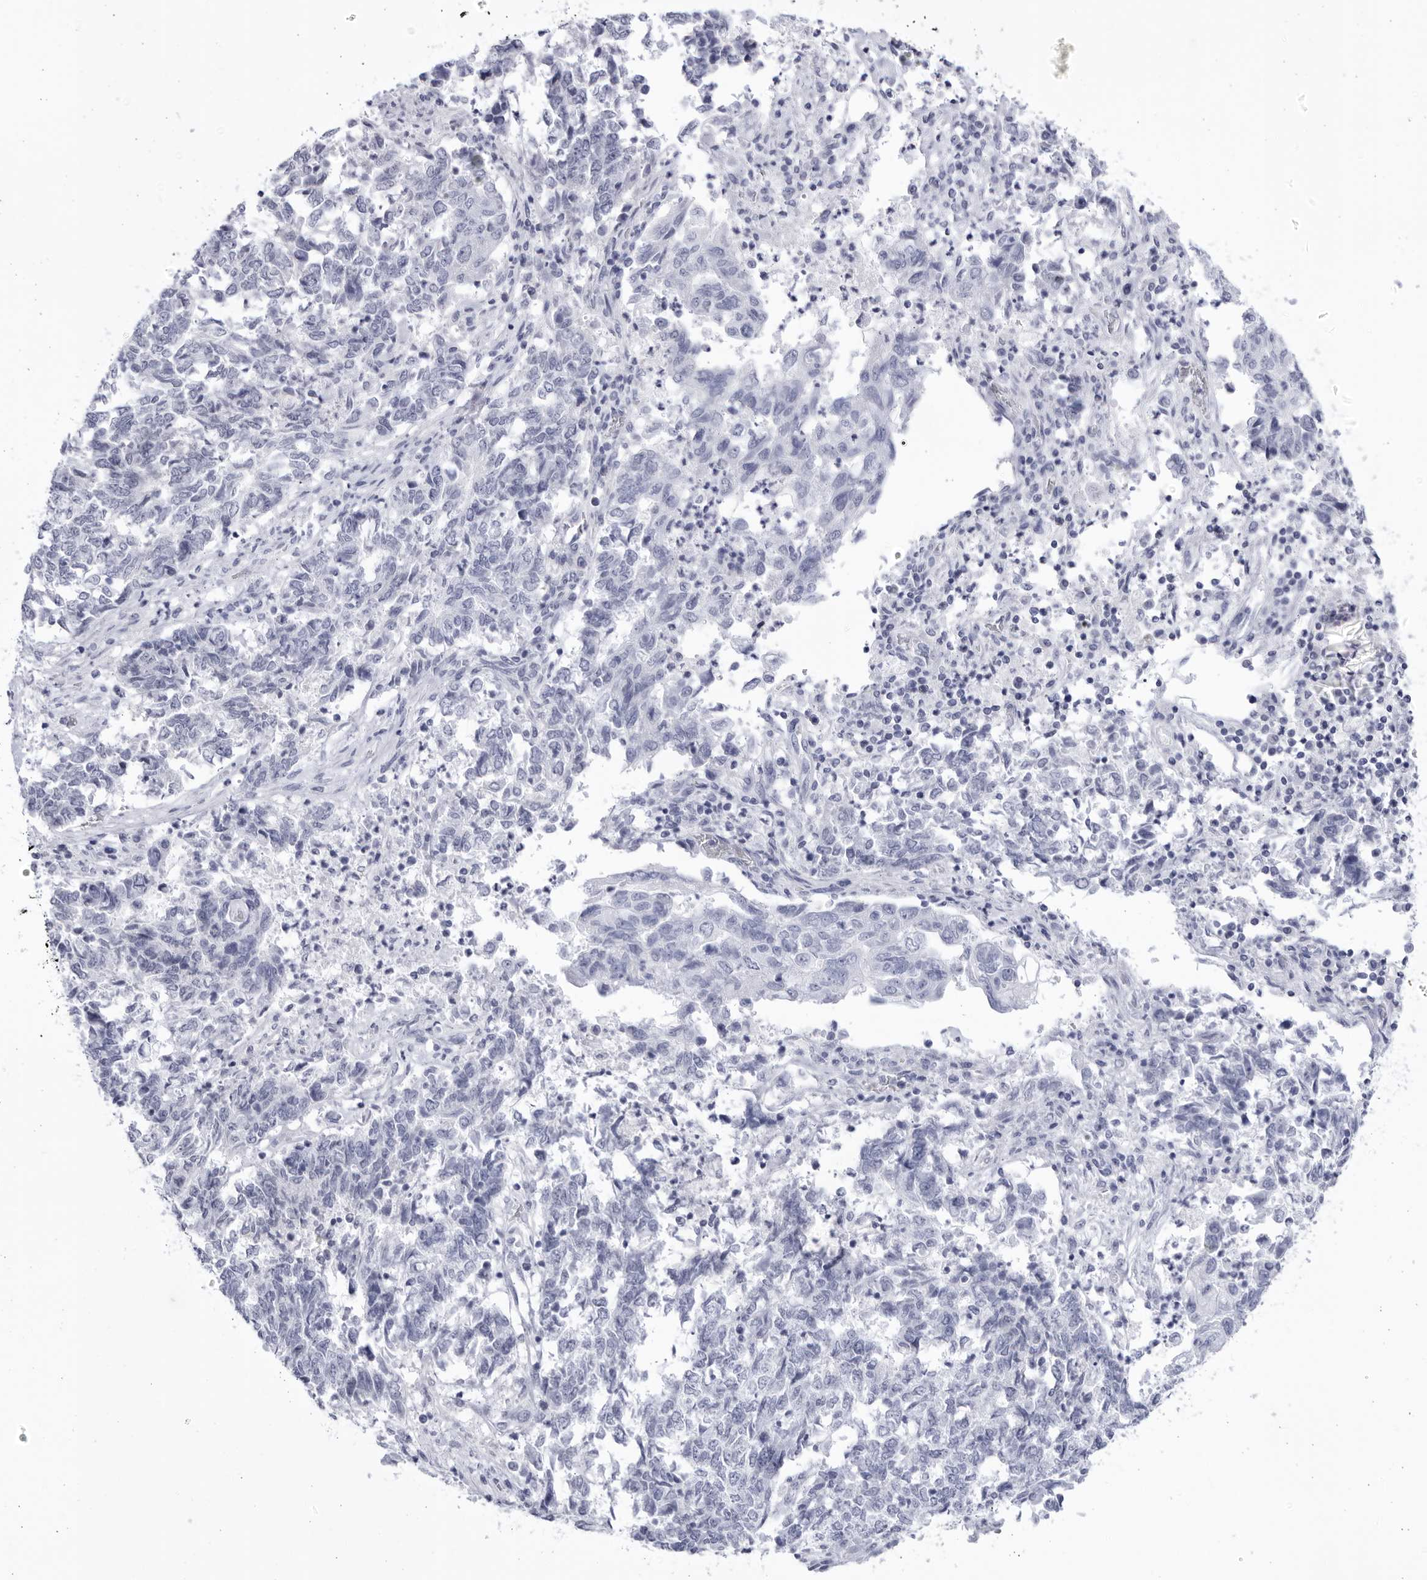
{"staining": {"intensity": "negative", "quantity": "none", "location": "none"}, "tissue": "endometrial cancer", "cell_type": "Tumor cells", "image_type": "cancer", "snomed": [{"axis": "morphology", "description": "Adenocarcinoma, NOS"}, {"axis": "topography", "description": "Endometrium"}], "caption": "The photomicrograph demonstrates no significant expression in tumor cells of endometrial cancer.", "gene": "CCDC181", "patient": {"sex": "female", "age": 80}}